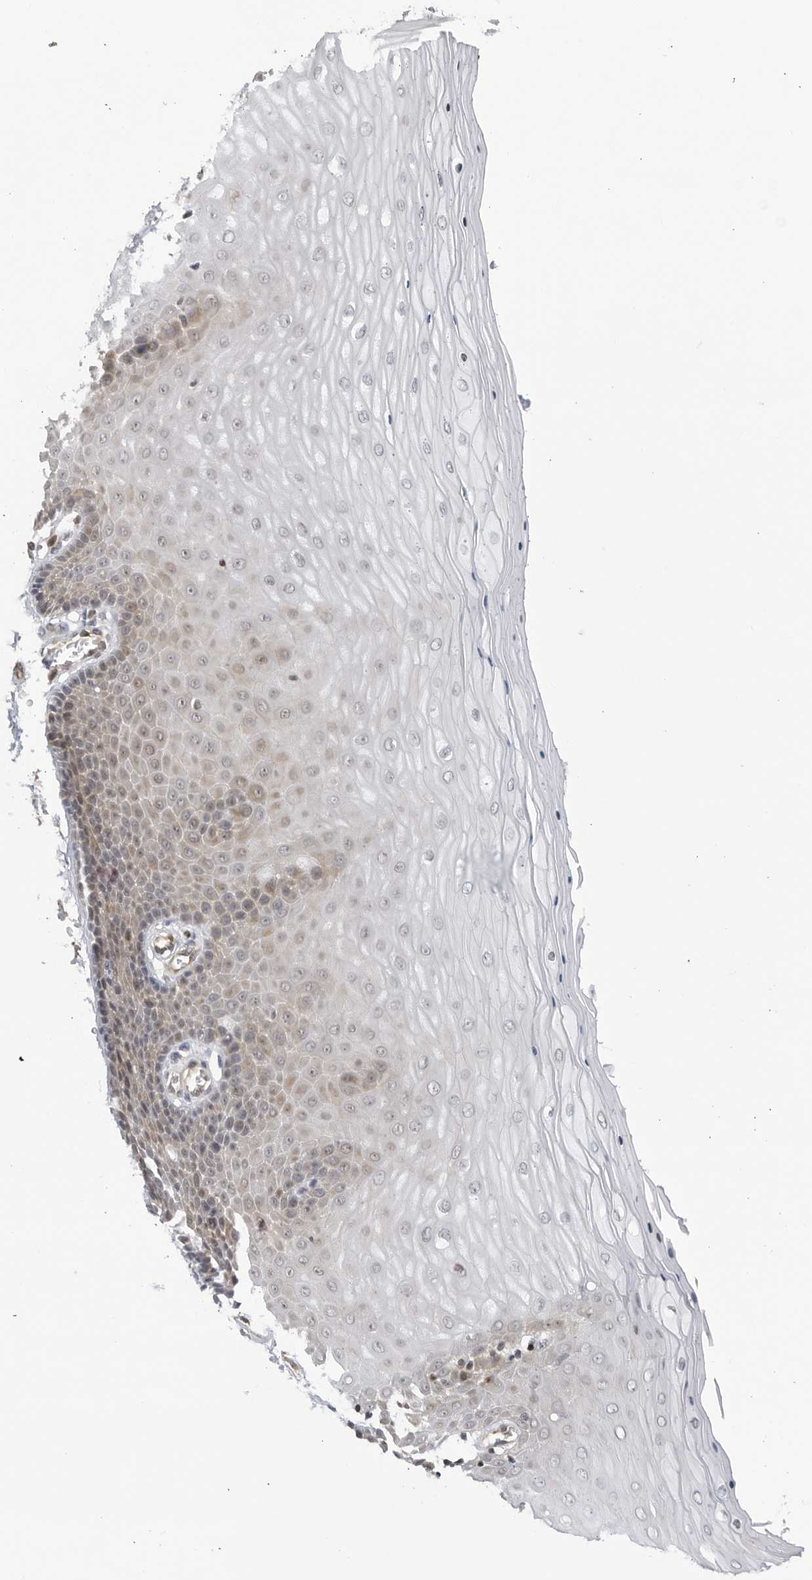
{"staining": {"intensity": "moderate", "quantity": "<25%", "location": "cytoplasmic/membranous"}, "tissue": "cervix", "cell_type": "Glandular cells", "image_type": "normal", "snomed": [{"axis": "morphology", "description": "Normal tissue, NOS"}, {"axis": "topography", "description": "Cervix"}], "caption": "Moderate cytoplasmic/membranous positivity for a protein is identified in approximately <25% of glandular cells of benign cervix using immunohistochemistry (IHC).", "gene": "CNBD1", "patient": {"sex": "female", "age": 55}}